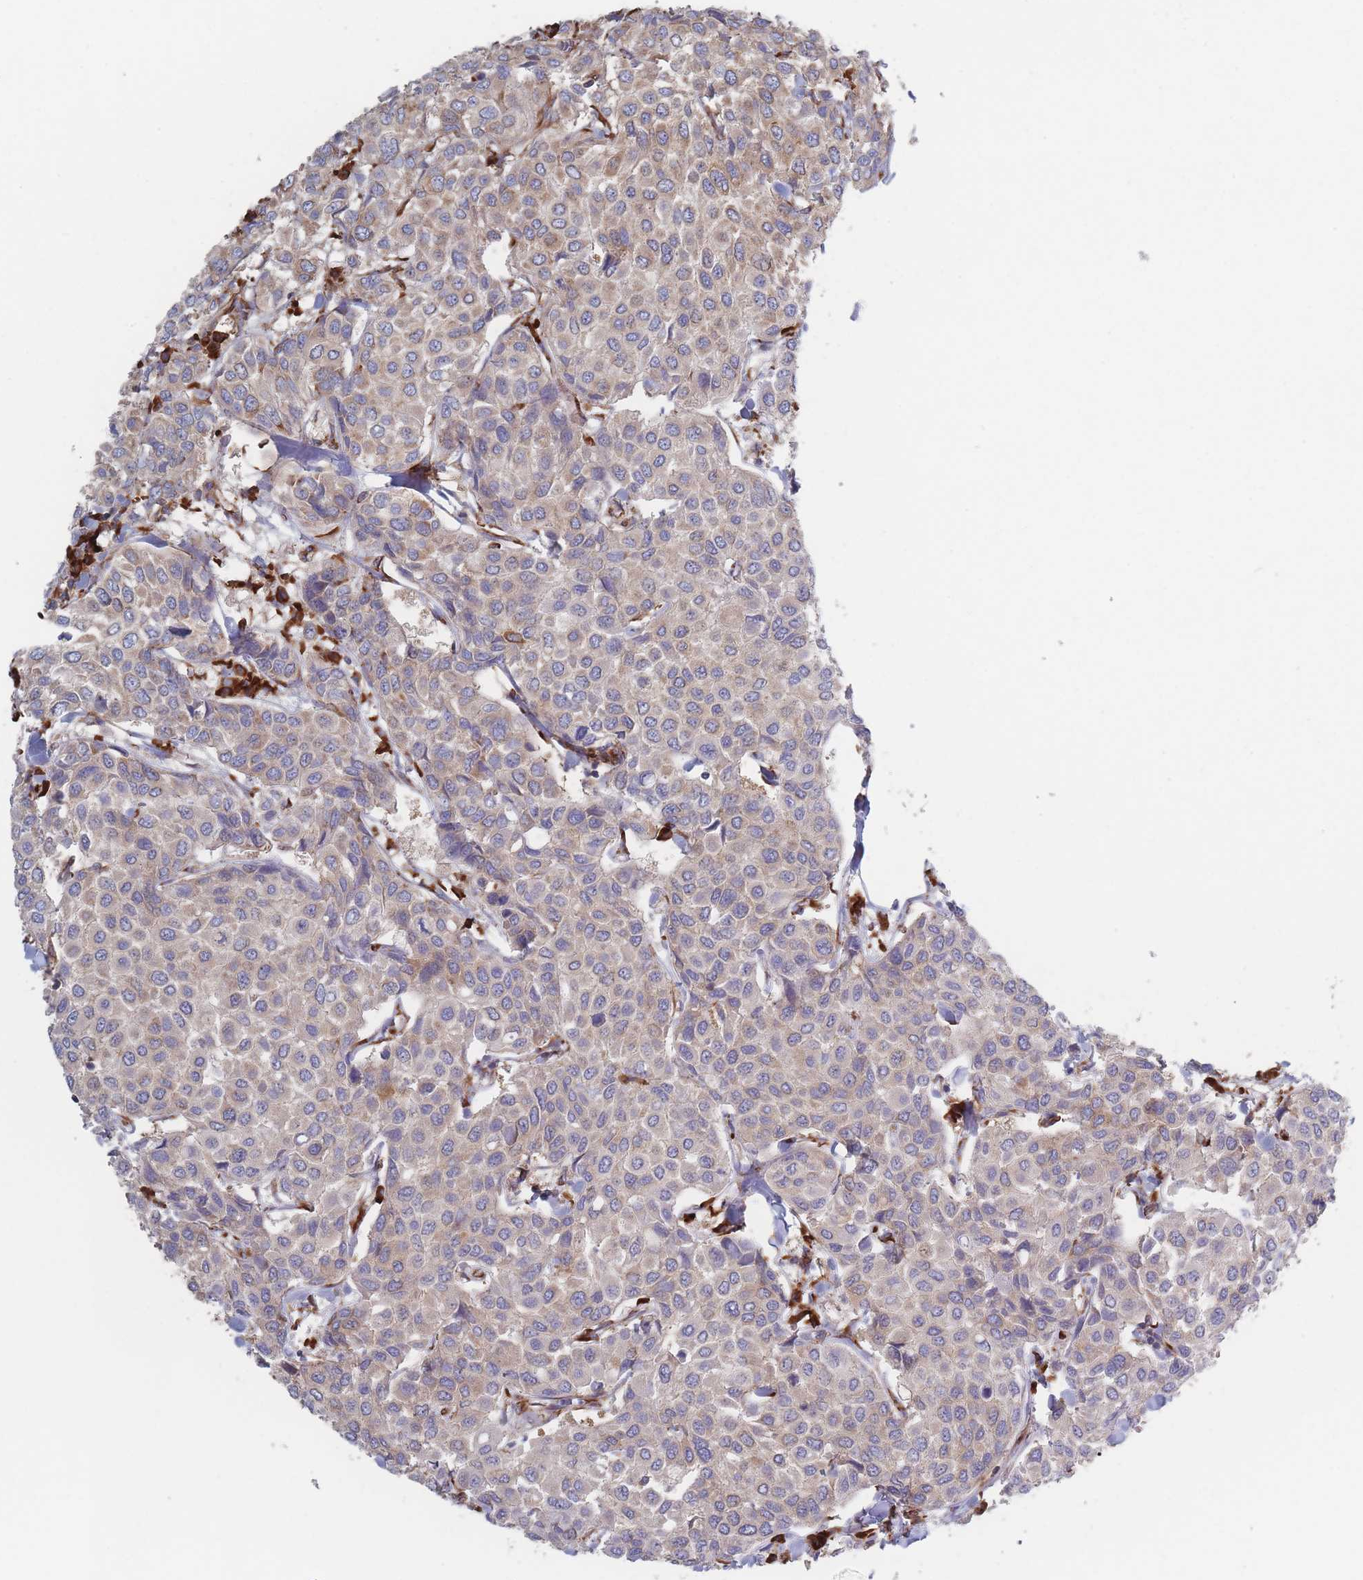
{"staining": {"intensity": "weak", "quantity": "<25%", "location": "cytoplasmic/membranous"}, "tissue": "breast cancer", "cell_type": "Tumor cells", "image_type": "cancer", "snomed": [{"axis": "morphology", "description": "Duct carcinoma"}, {"axis": "topography", "description": "Breast"}], "caption": "High power microscopy image of an IHC photomicrograph of breast invasive ductal carcinoma, revealing no significant positivity in tumor cells.", "gene": "EEF1B2", "patient": {"sex": "female", "age": 55}}